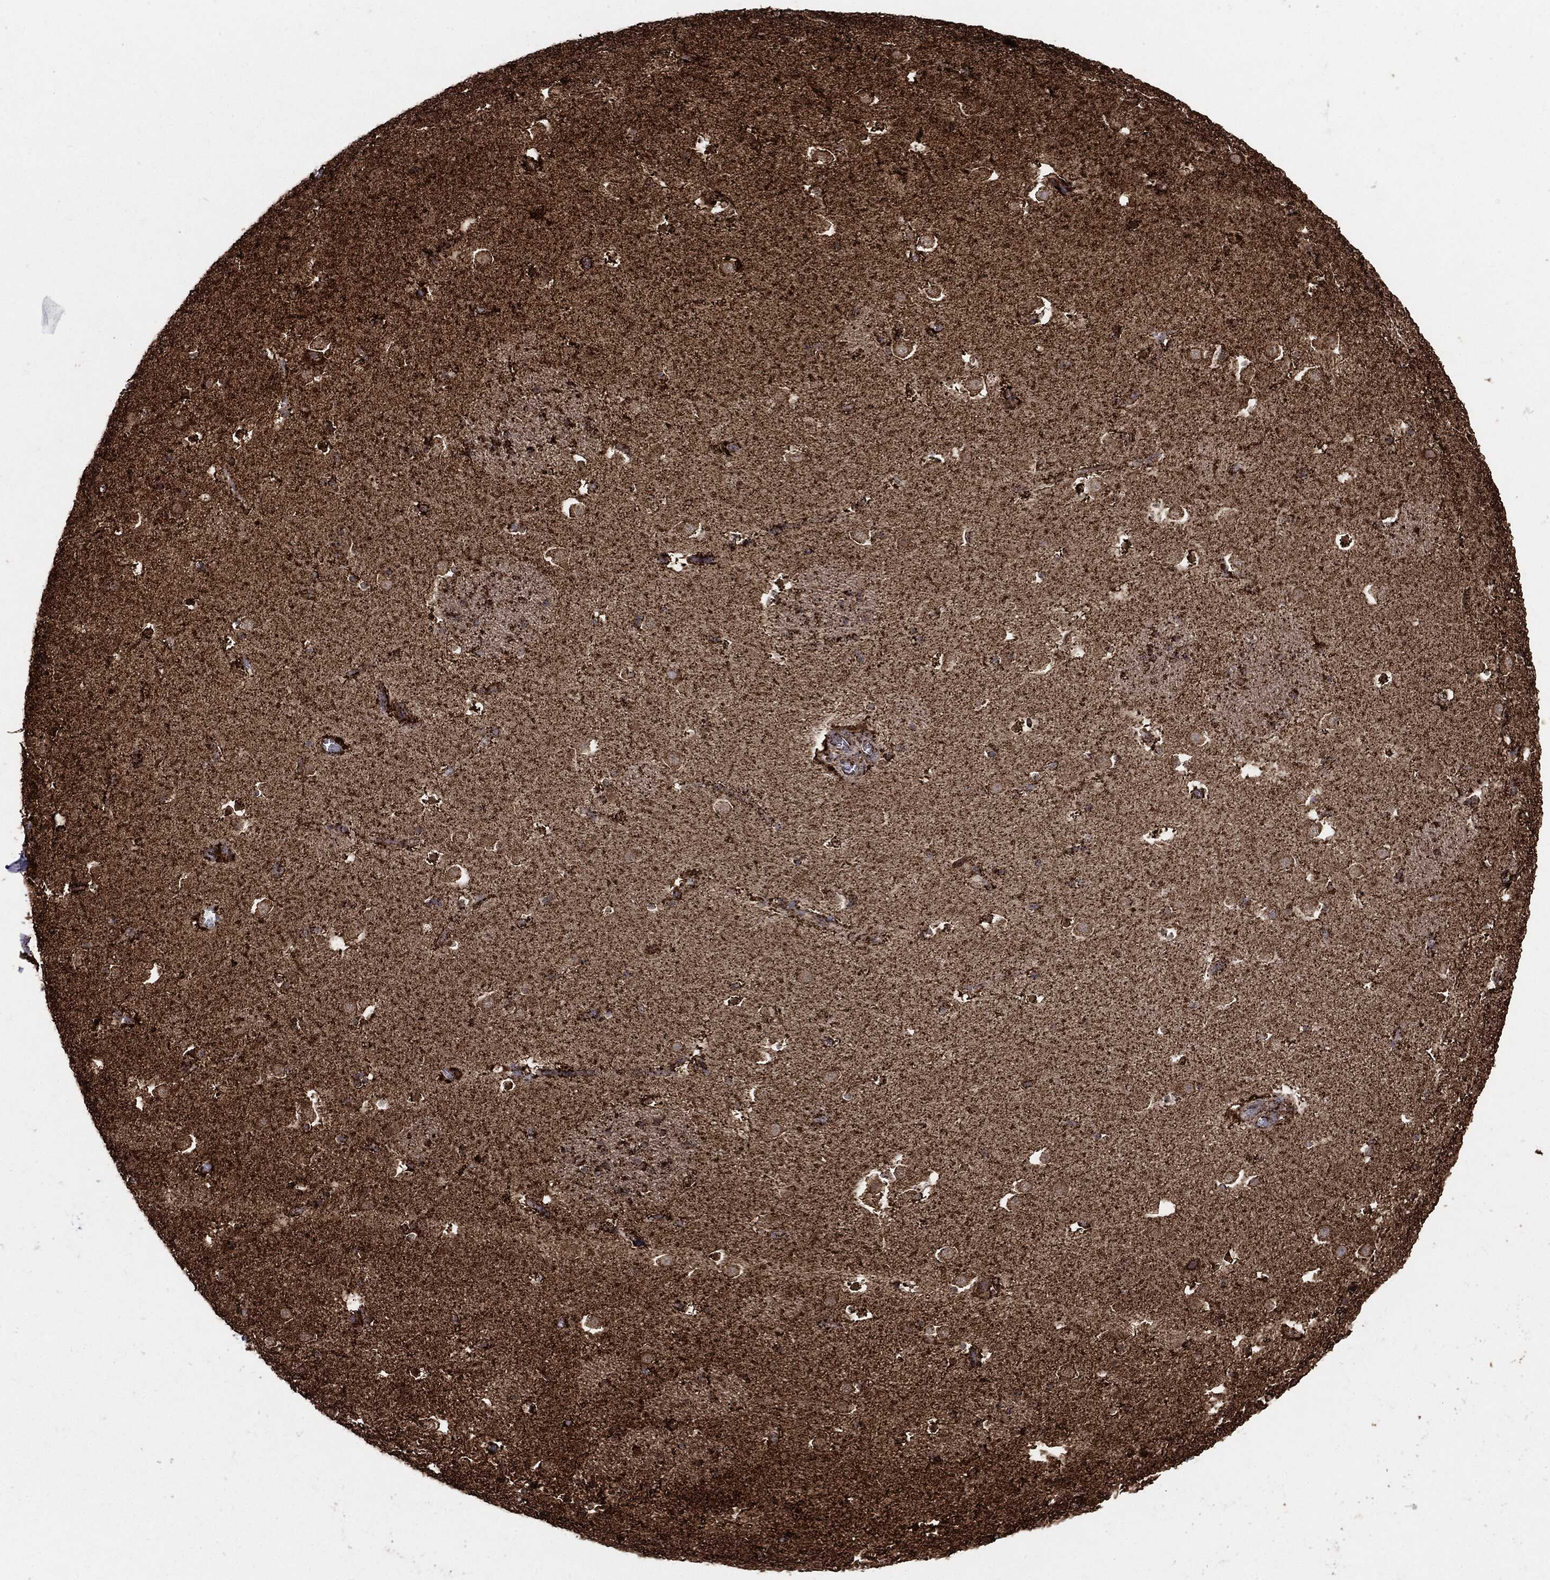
{"staining": {"intensity": "strong", "quantity": "<25%", "location": "cytoplasmic/membranous"}, "tissue": "caudate", "cell_type": "Glial cells", "image_type": "normal", "snomed": [{"axis": "morphology", "description": "Normal tissue, NOS"}, {"axis": "topography", "description": "Lateral ventricle wall"}], "caption": "Strong cytoplasmic/membranous staining for a protein is present in about <25% of glial cells of benign caudate using immunohistochemistry.", "gene": "MAP2K1", "patient": {"sex": "female", "age": 42}}